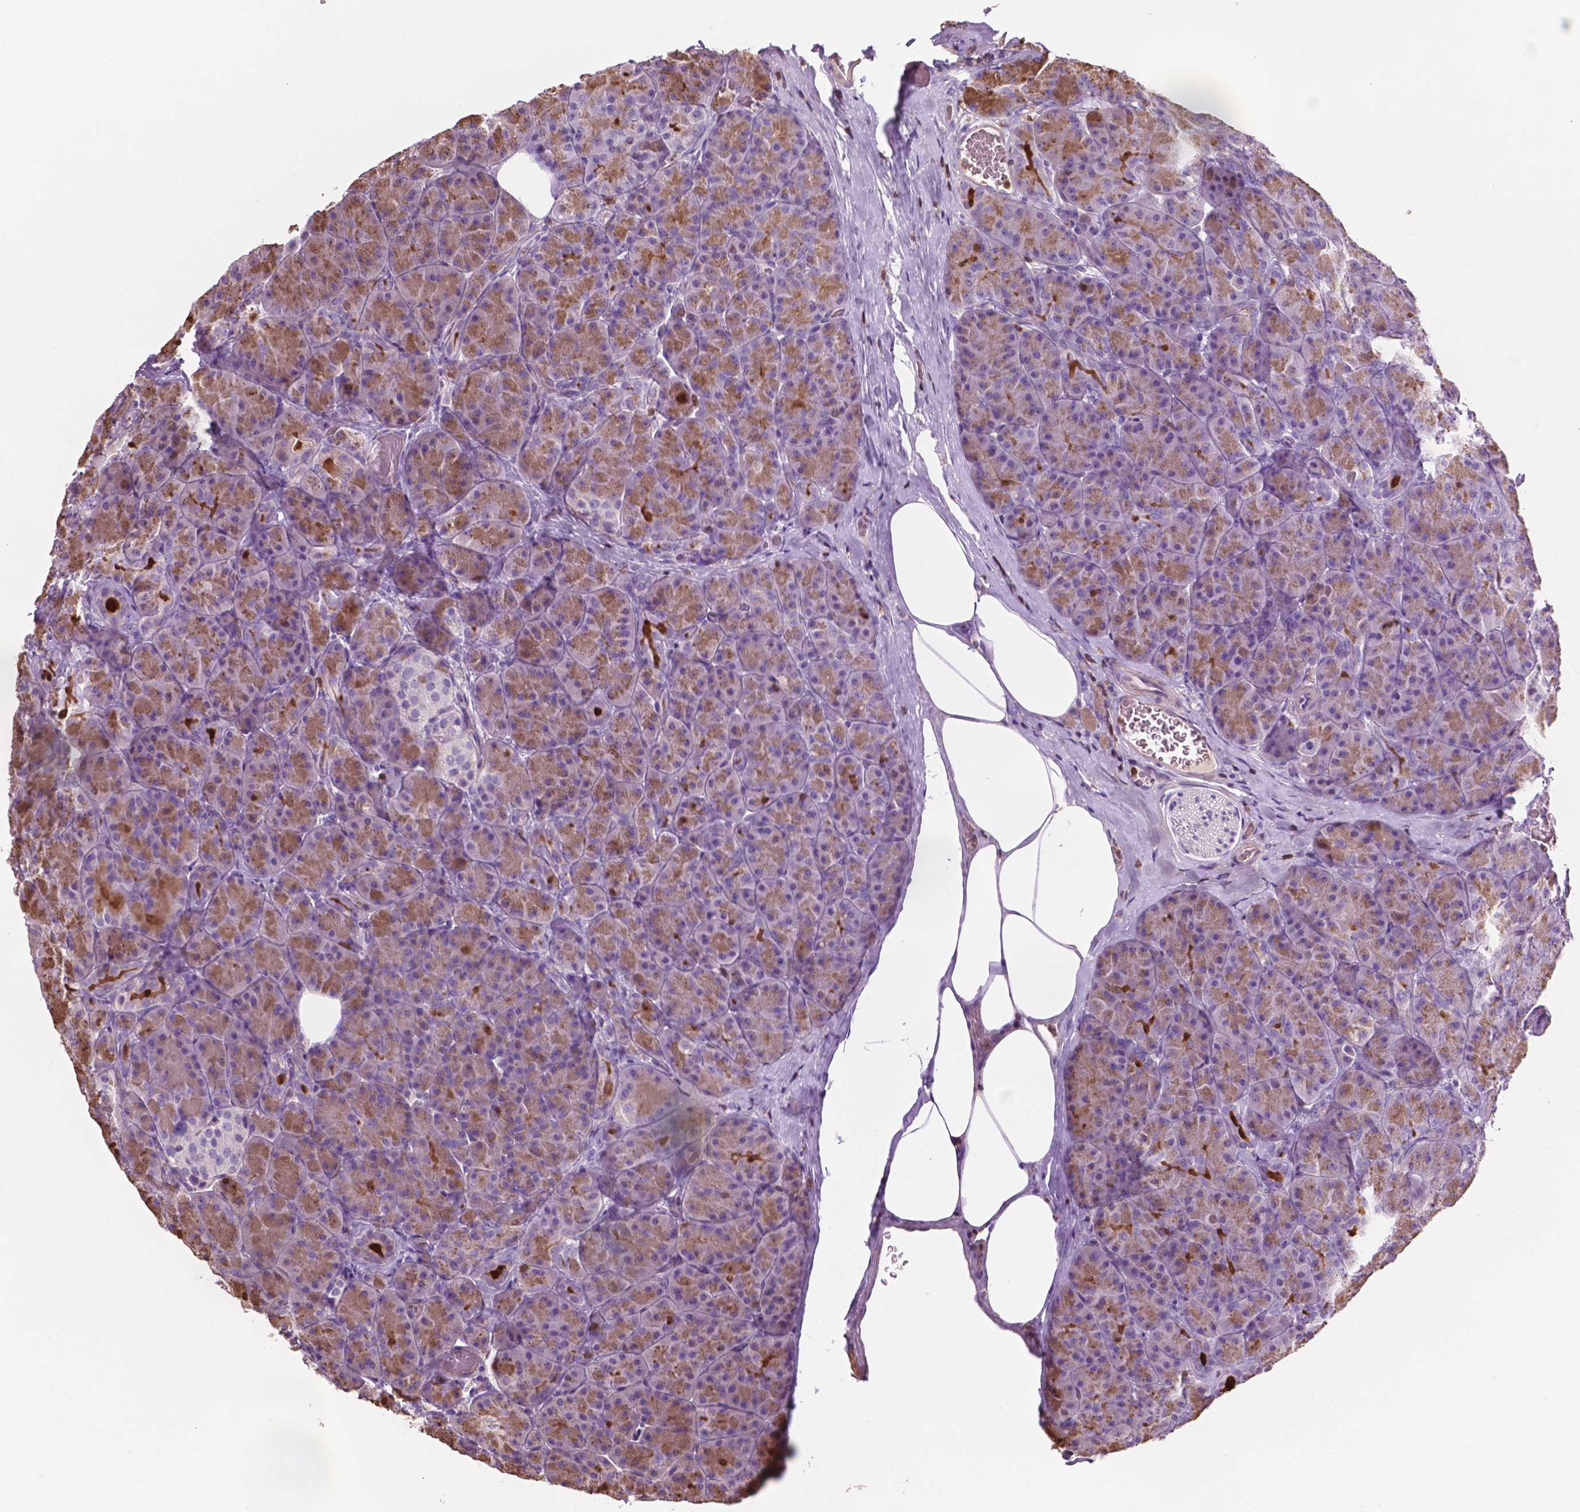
{"staining": {"intensity": "moderate", "quantity": "25%-75%", "location": "cytoplasmic/membranous"}, "tissue": "pancreas", "cell_type": "Exocrine glandular cells", "image_type": "normal", "snomed": [{"axis": "morphology", "description": "Normal tissue, NOS"}, {"axis": "topography", "description": "Pancreas"}], "caption": "Protein staining of normal pancreas displays moderate cytoplasmic/membranous positivity in approximately 25%-75% of exocrine glandular cells.", "gene": "TBC1D10C", "patient": {"sex": "male", "age": 57}}